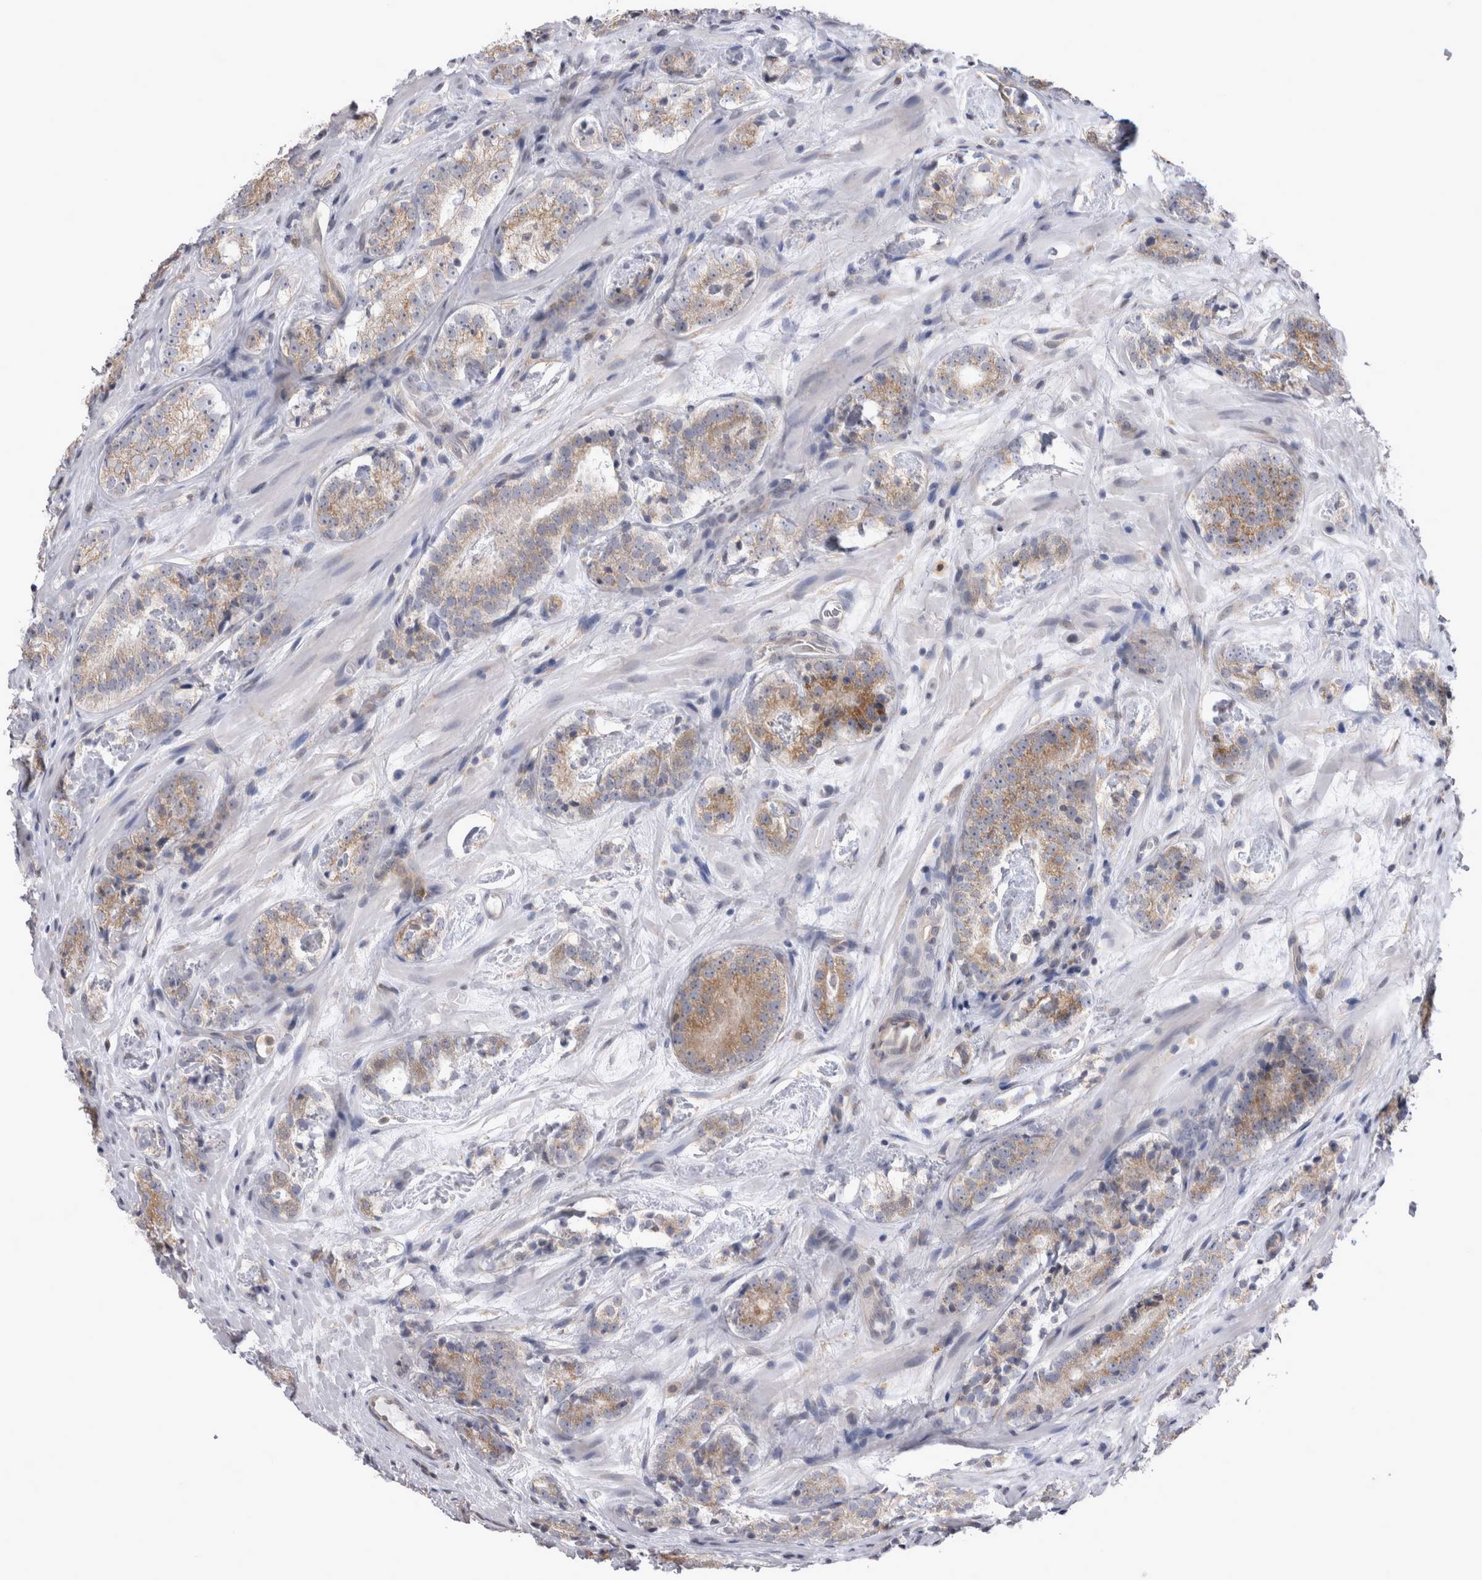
{"staining": {"intensity": "moderate", "quantity": "25%-75%", "location": "cytoplasmic/membranous"}, "tissue": "prostate cancer", "cell_type": "Tumor cells", "image_type": "cancer", "snomed": [{"axis": "morphology", "description": "Adenocarcinoma, High grade"}, {"axis": "topography", "description": "Prostate"}], "caption": "This photomicrograph displays prostate cancer (high-grade adenocarcinoma) stained with immunohistochemistry (IHC) to label a protein in brown. The cytoplasmic/membranous of tumor cells show moderate positivity for the protein. Nuclei are counter-stained blue.", "gene": "CHIC2", "patient": {"sex": "male", "age": 56}}